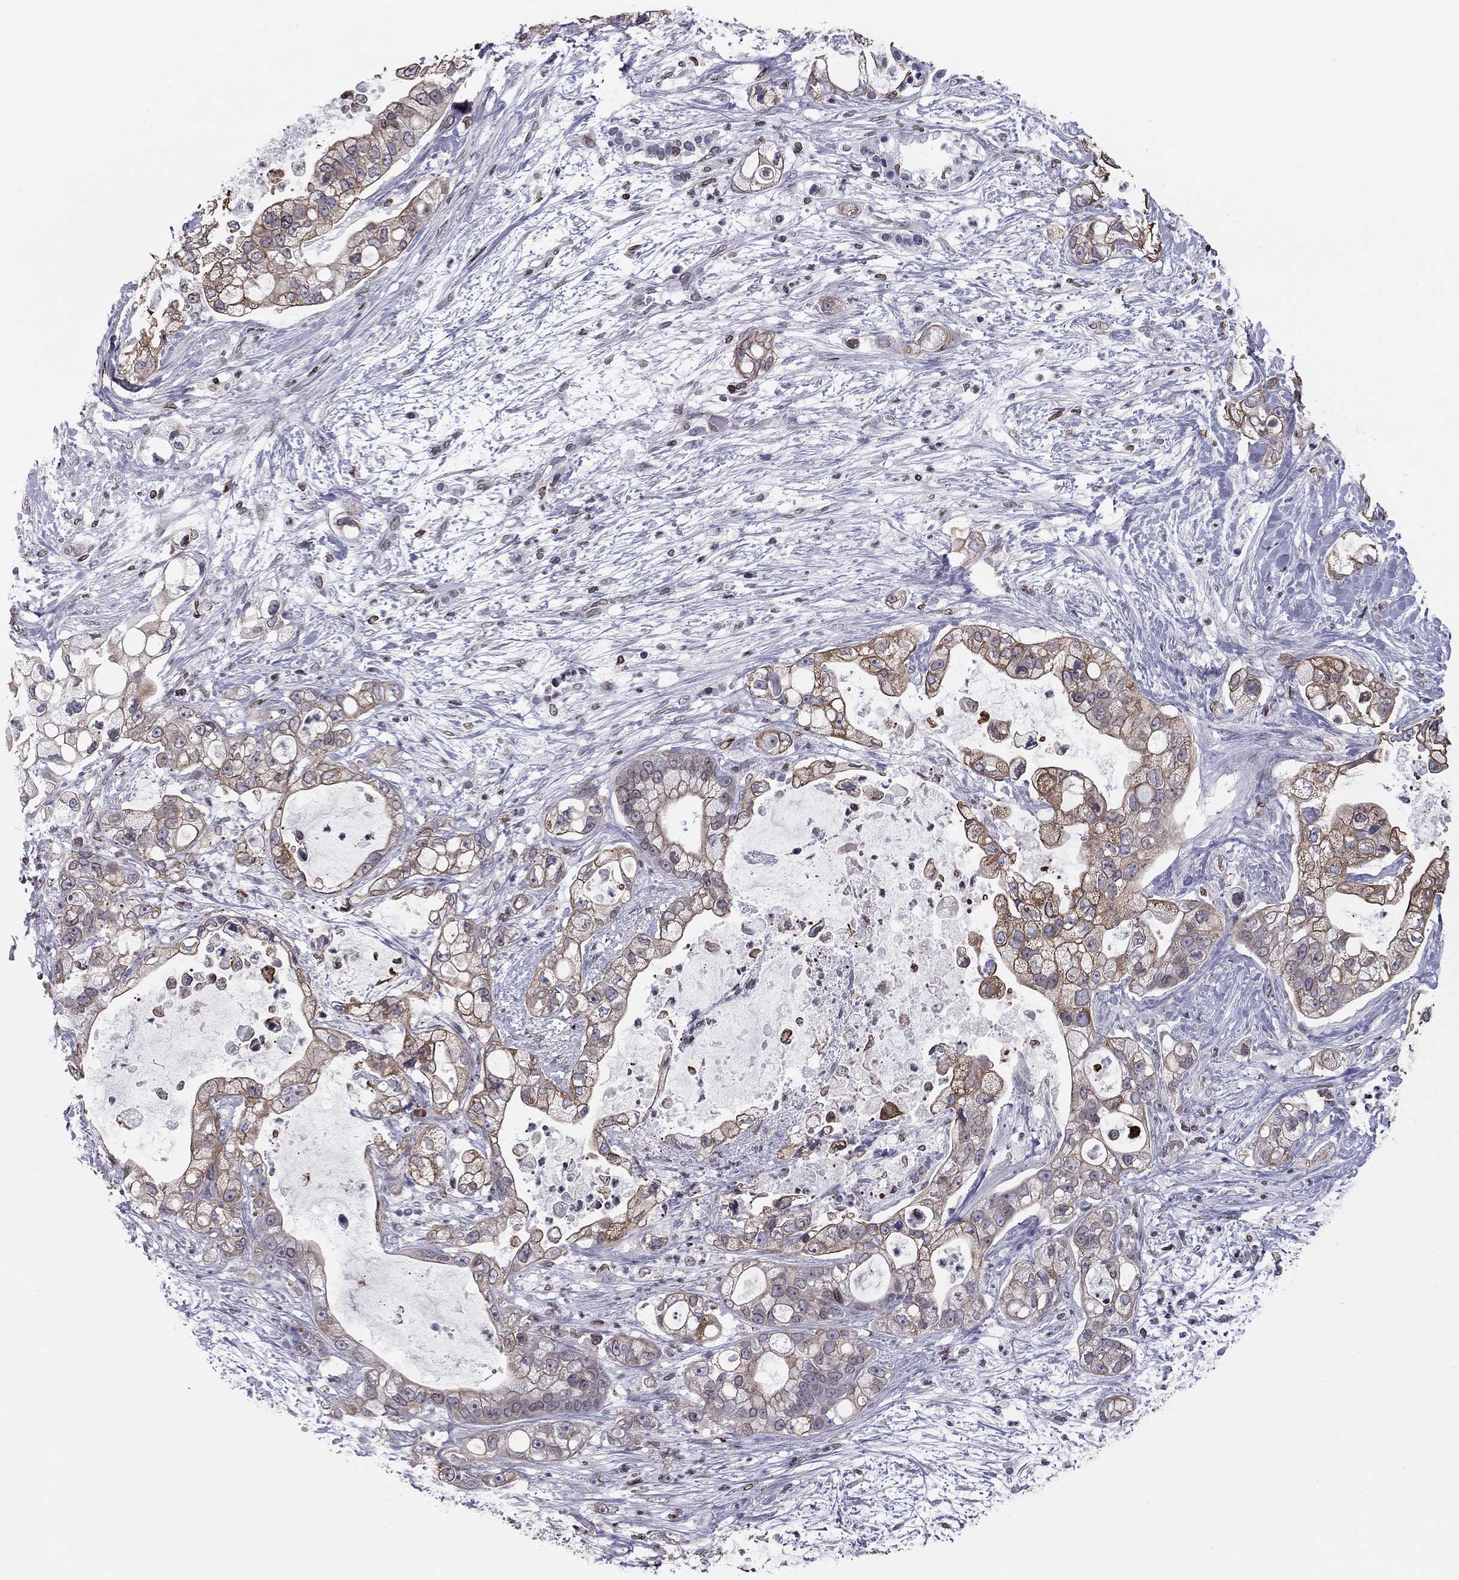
{"staining": {"intensity": "moderate", "quantity": ">75%", "location": "cytoplasmic/membranous,nuclear"}, "tissue": "pancreatic cancer", "cell_type": "Tumor cells", "image_type": "cancer", "snomed": [{"axis": "morphology", "description": "Adenocarcinoma, NOS"}, {"axis": "topography", "description": "Pancreas"}], "caption": "Tumor cells reveal medium levels of moderate cytoplasmic/membranous and nuclear staining in about >75% of cells in human adenocarcinoma (pancreatic).", "gene": "ESPL1", "patient": {"sex": "female", "age": 69}}